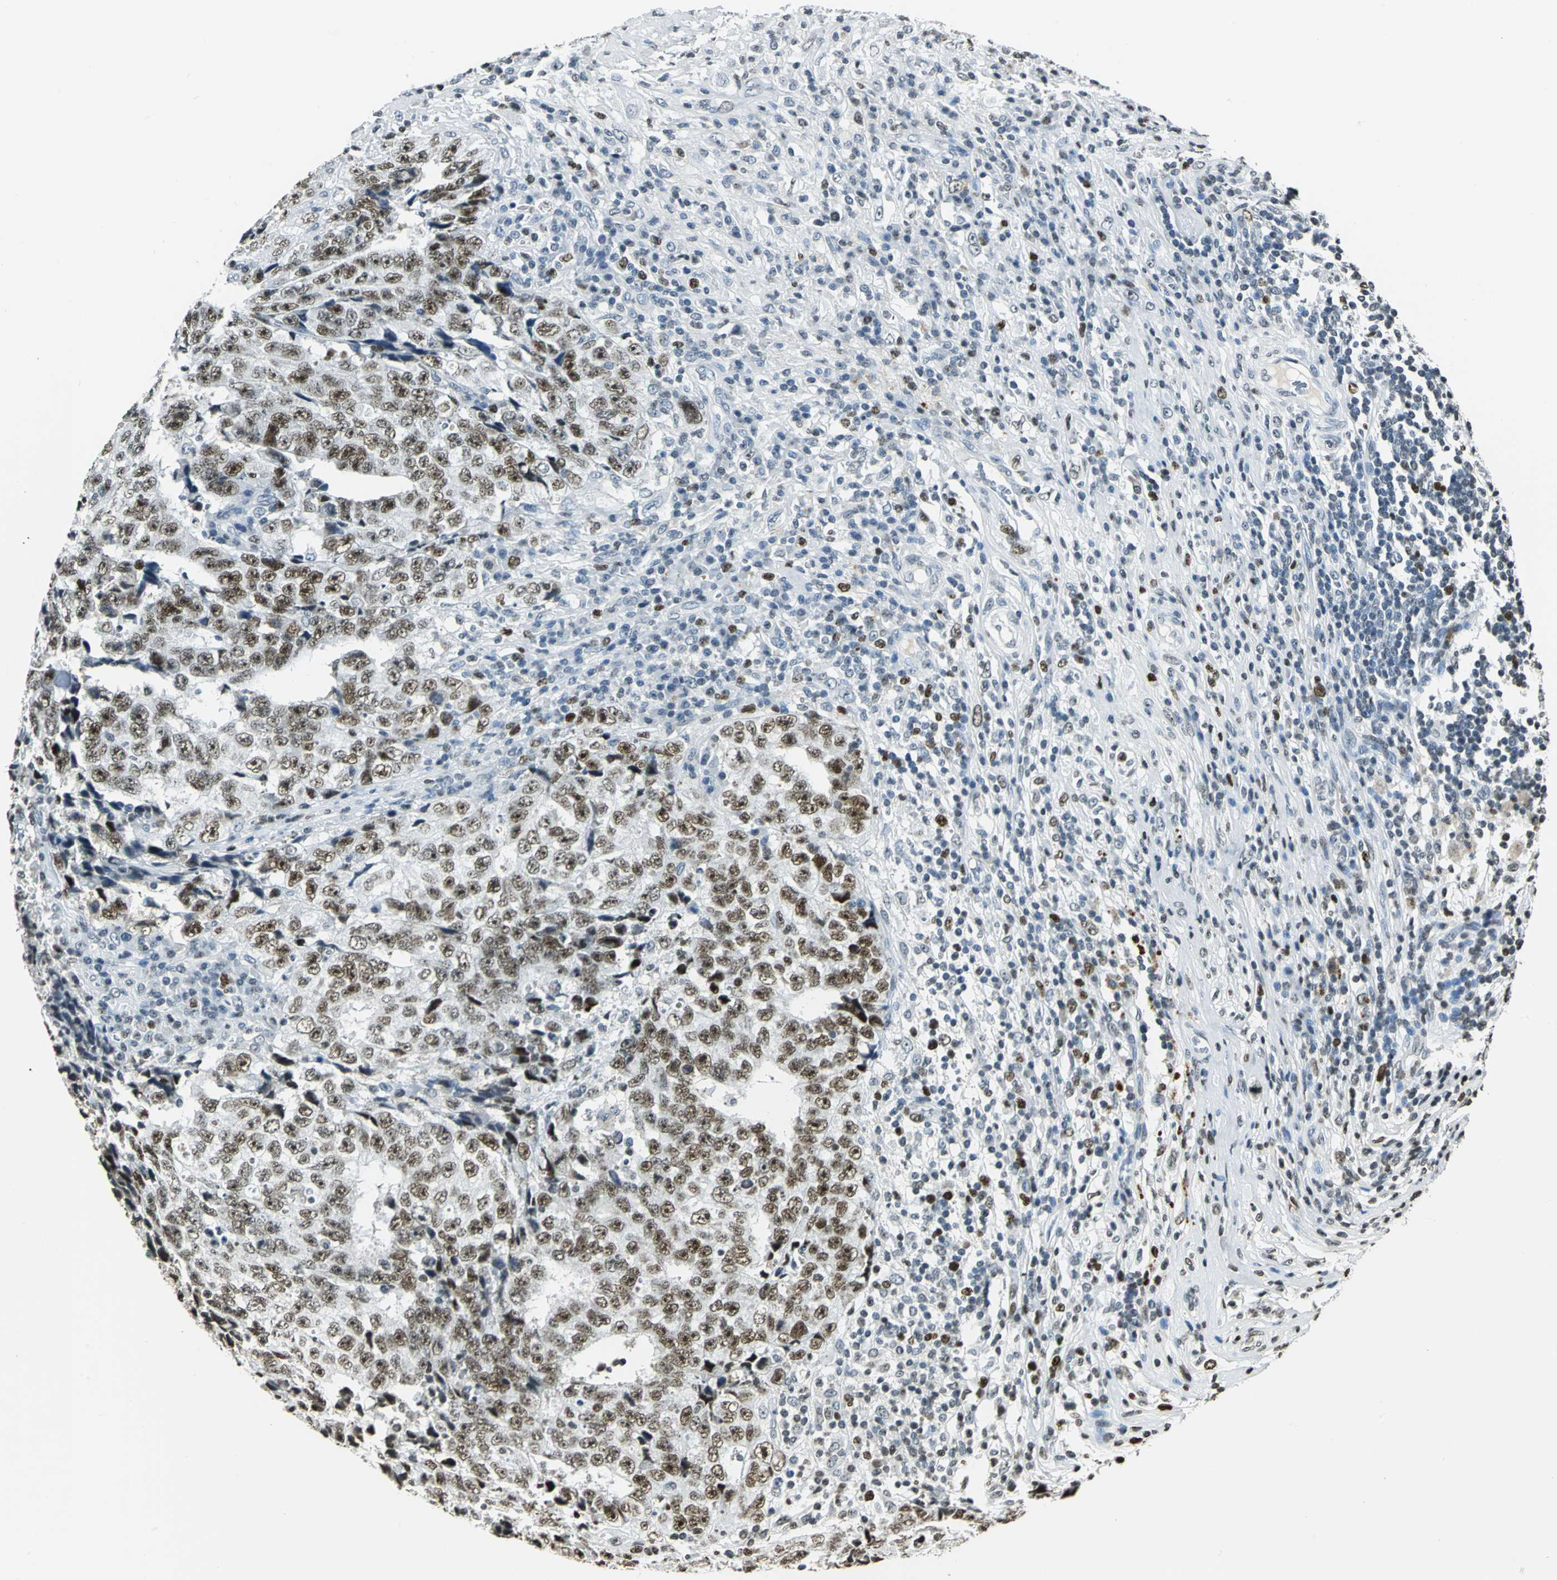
{"staining": {"intensity": "moderate", "quantity": ">75%", "location": "nuclear"}, "tissue": "testis cancer", "cell_type": "Tumor cells", "image_type": "cancer", "snomed": [{"axis": "morphology", "description": "Necrosis, NOS"}, {"axis": "morphology", "description": "Carcinoma, Embryonal, NOS"}, {"axis": "topography", "description": "Testis"}], "caption": "Testis cancer was stained to show a protein in brown. There is medium levels of moderate nuclear staining in approximately >75% of tumor cells.", "gene": "MCM4", "patient": {"sex": "male", "age": 19}}